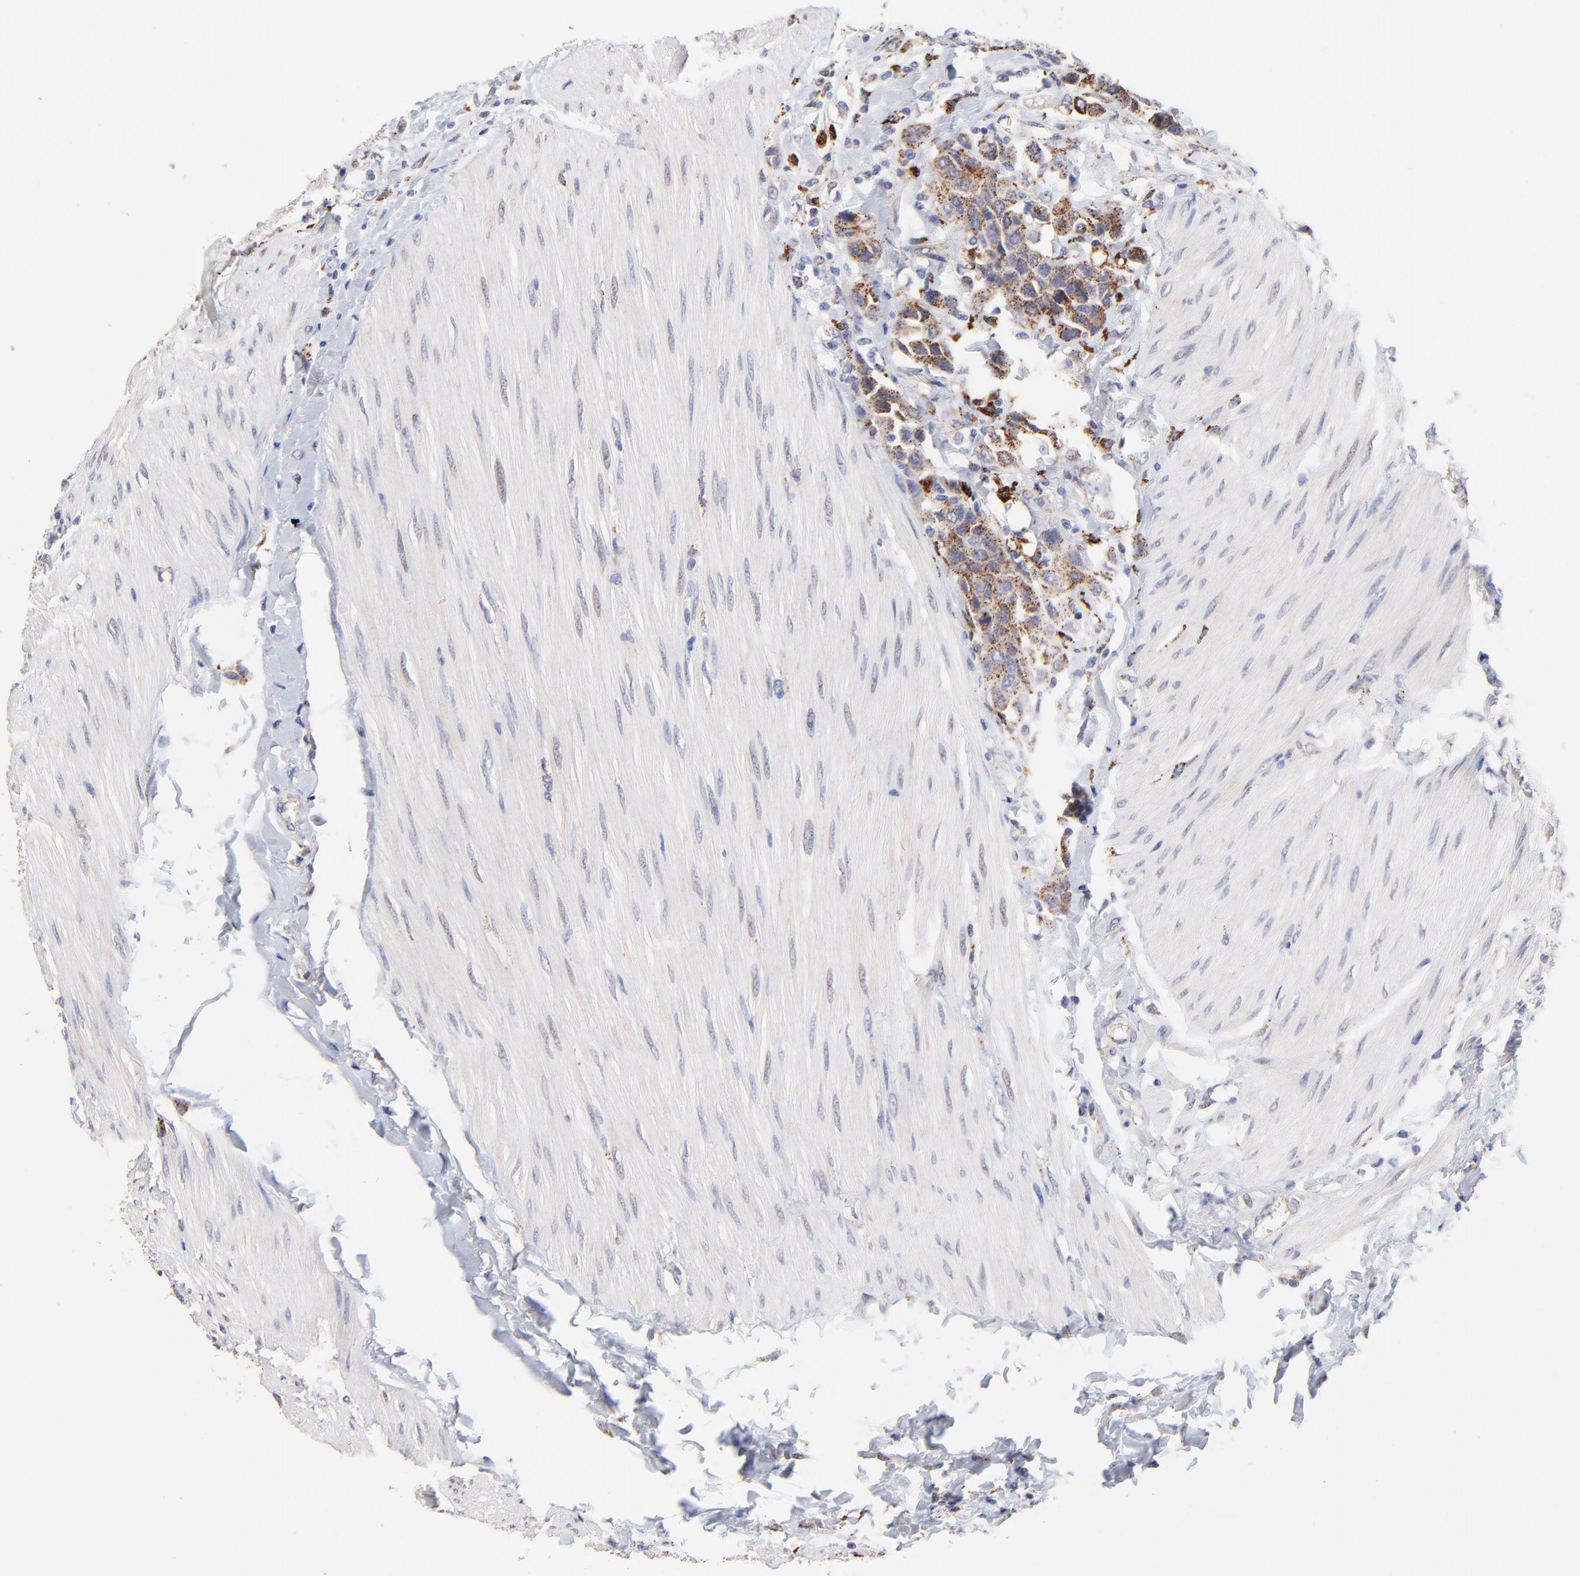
{"staining": {"intensity": "moderate", "quantity": ">75%", "location": "cytoplasmic/membranous"}, "tissue": "urothelial cancer", "cell_type": "Tumor cells", "image_type": "cancer", "snomed": [{"axis": "morphology", "description": "Urothelial carcinoma, High grade"}, {"axis": "topography", "description": "Urinary bladder"}], "caption": "A brown stain shows moderate cytoplasmic/membranous positivity of a protein in human urothelial carcinoma (high-grade) tumor cells.", "gene": "PDE4B", "patient": {"sex": "male", "age": 50}}